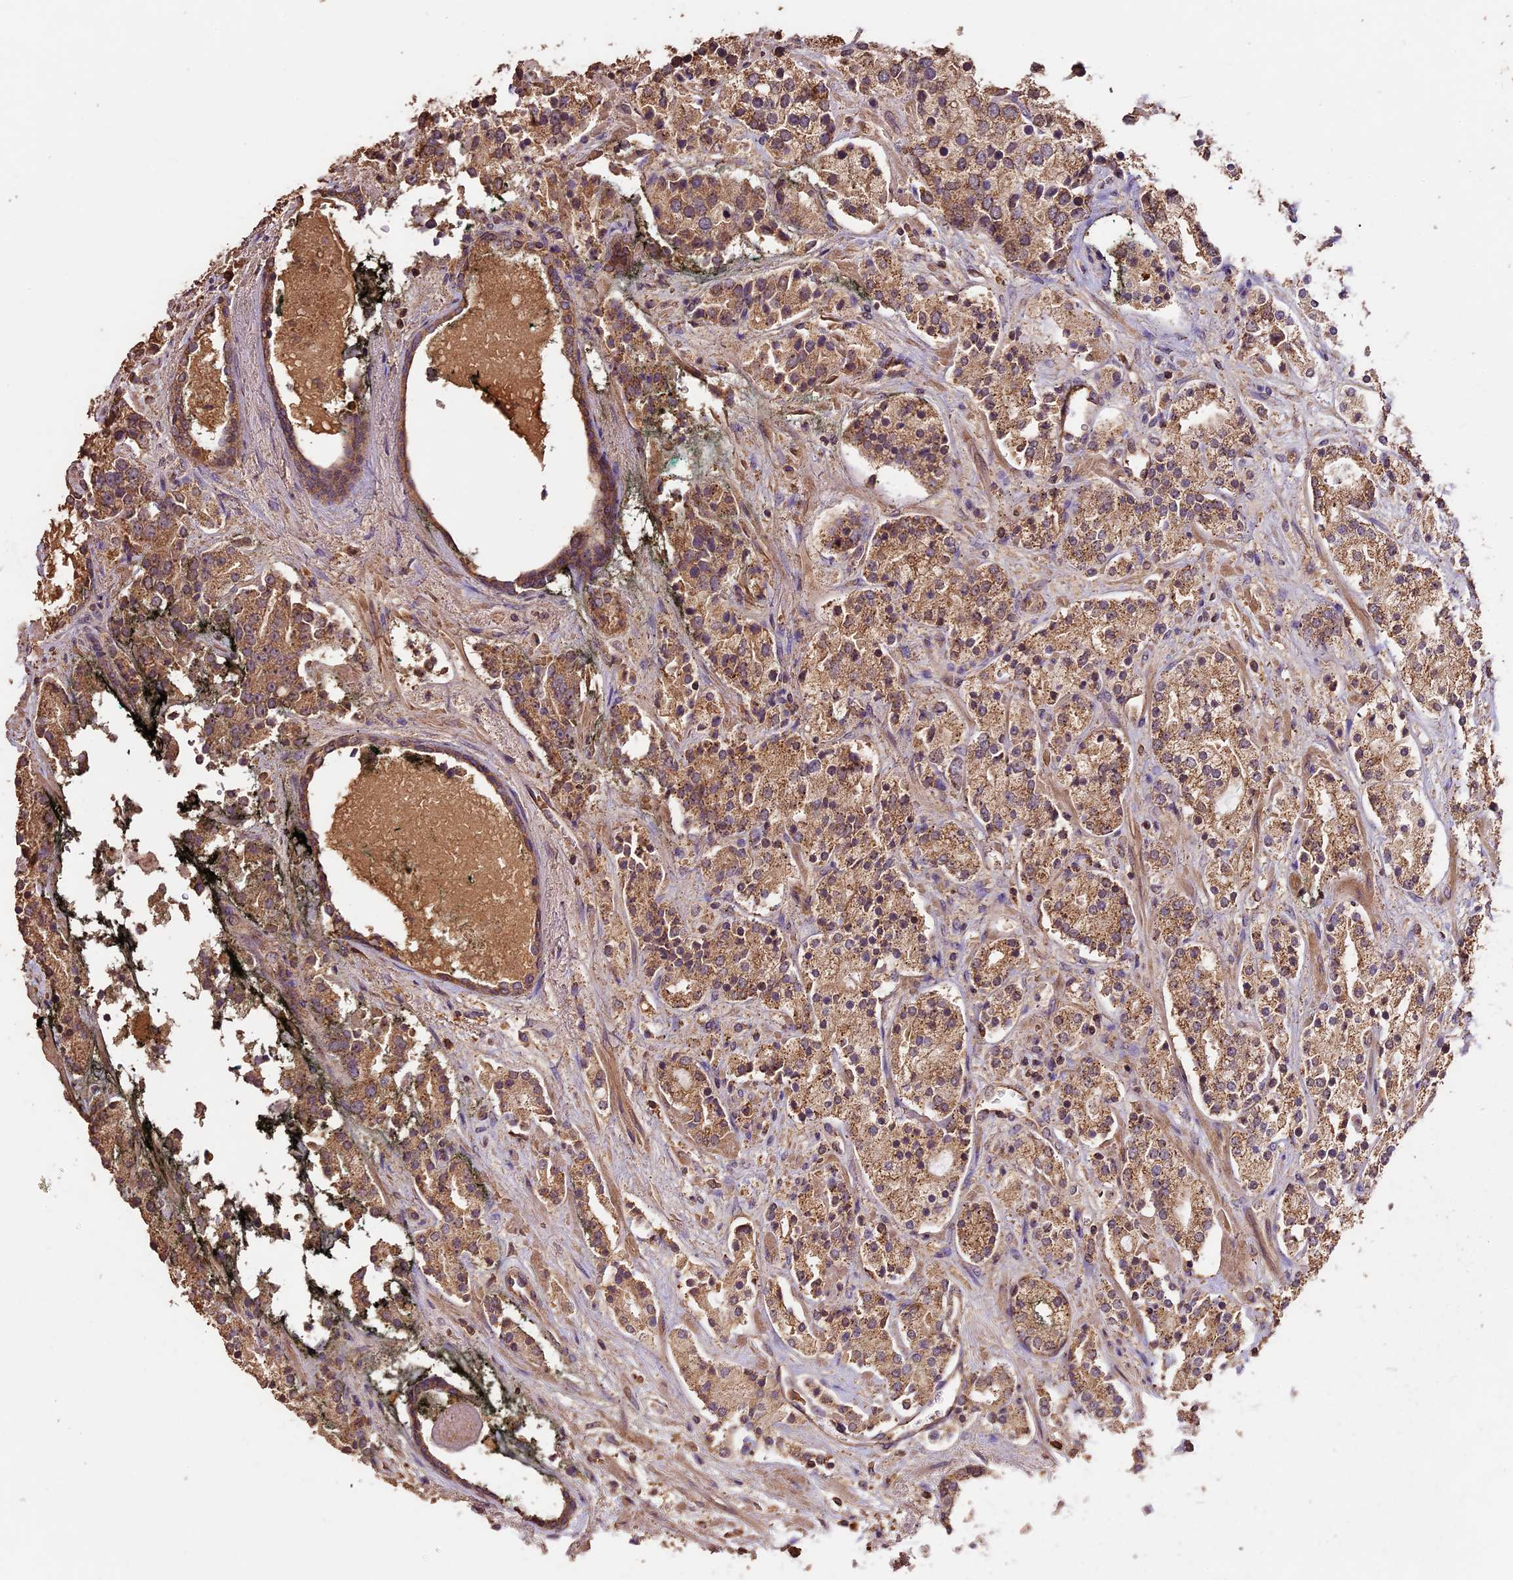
{"staining": {"intensity": "moderate", "quantity": ">75%", "location": "cytoplasmic/membranous"}, "tissue": "prostate cancer", "cell_type": "Tumor cells", "image_type": "cancer", "snomed": [{"axis": "morphology", "description": "Adenocarcinoma, High grade"}, {"axis": "topography", "description": "Prostate"}], "caption": "Prostate cancer tissue shows moderate cytoplasmic/membranous positivity in approximately >75% of tumor cells (Stains: DAB (3,3'-diaminobenzidine) in brown, nuclei in blue, Microscopy: brightfield microscopy at high magnification).", "gene": "CRLF1", "patient": {"sex": "male", "age": 71}}